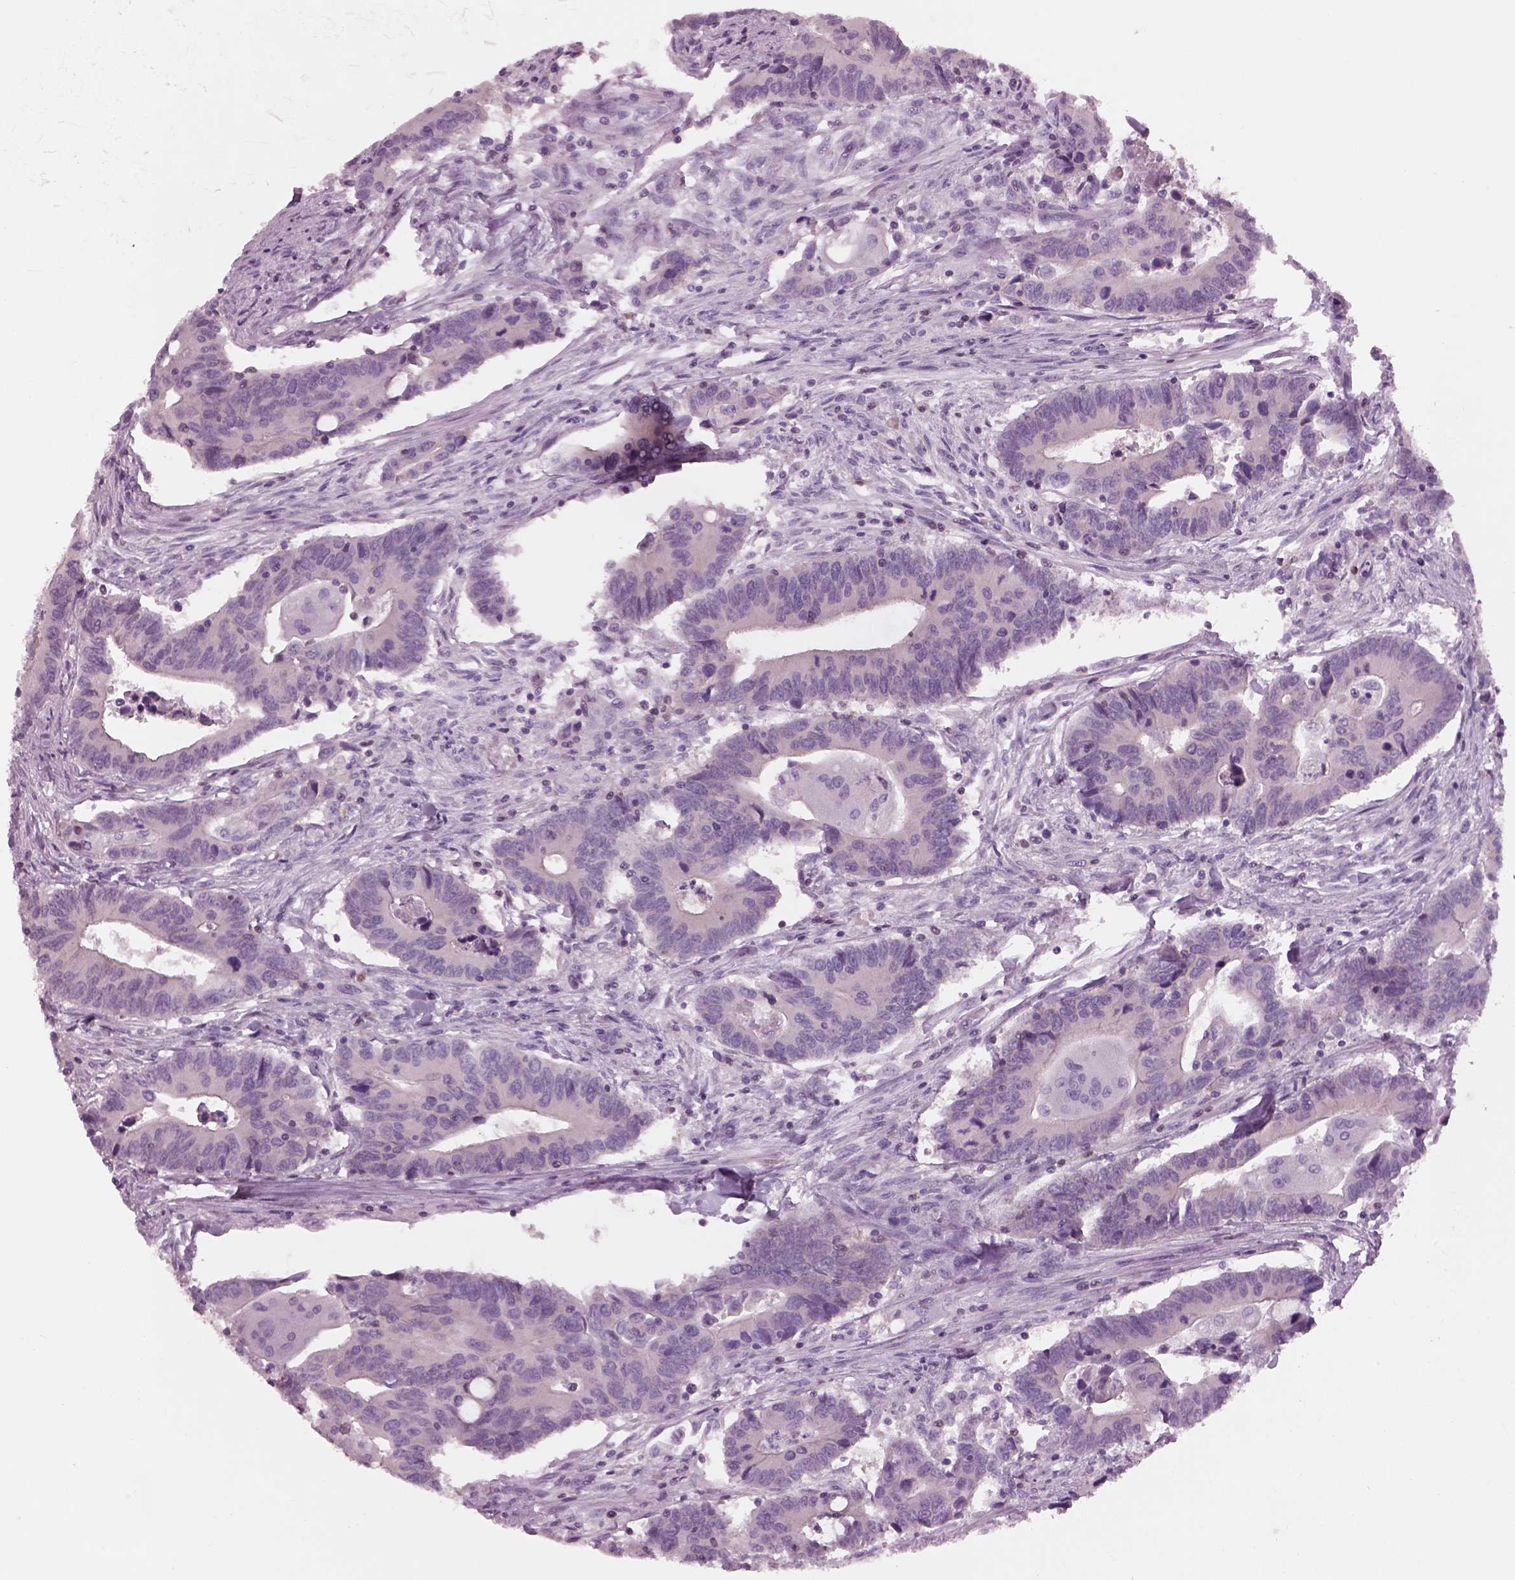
{"staining": {"intensity": "negative", "quantity": "none", "location": "none"}, "tissue": "colorectal cancer", "cell_type": "Tumor cells", "image_type": "cancer", "snomed": [{"axis": "morphology", "description": "Adenocarcinoma, NOS"}, {"axis": "topography", "description": "Rectum"}], "caption": "The image shows no staining of tumor cells in colorectal cancer.", "gene": "SLC27A2", "patient": {"sex": "male", "age": 67}}